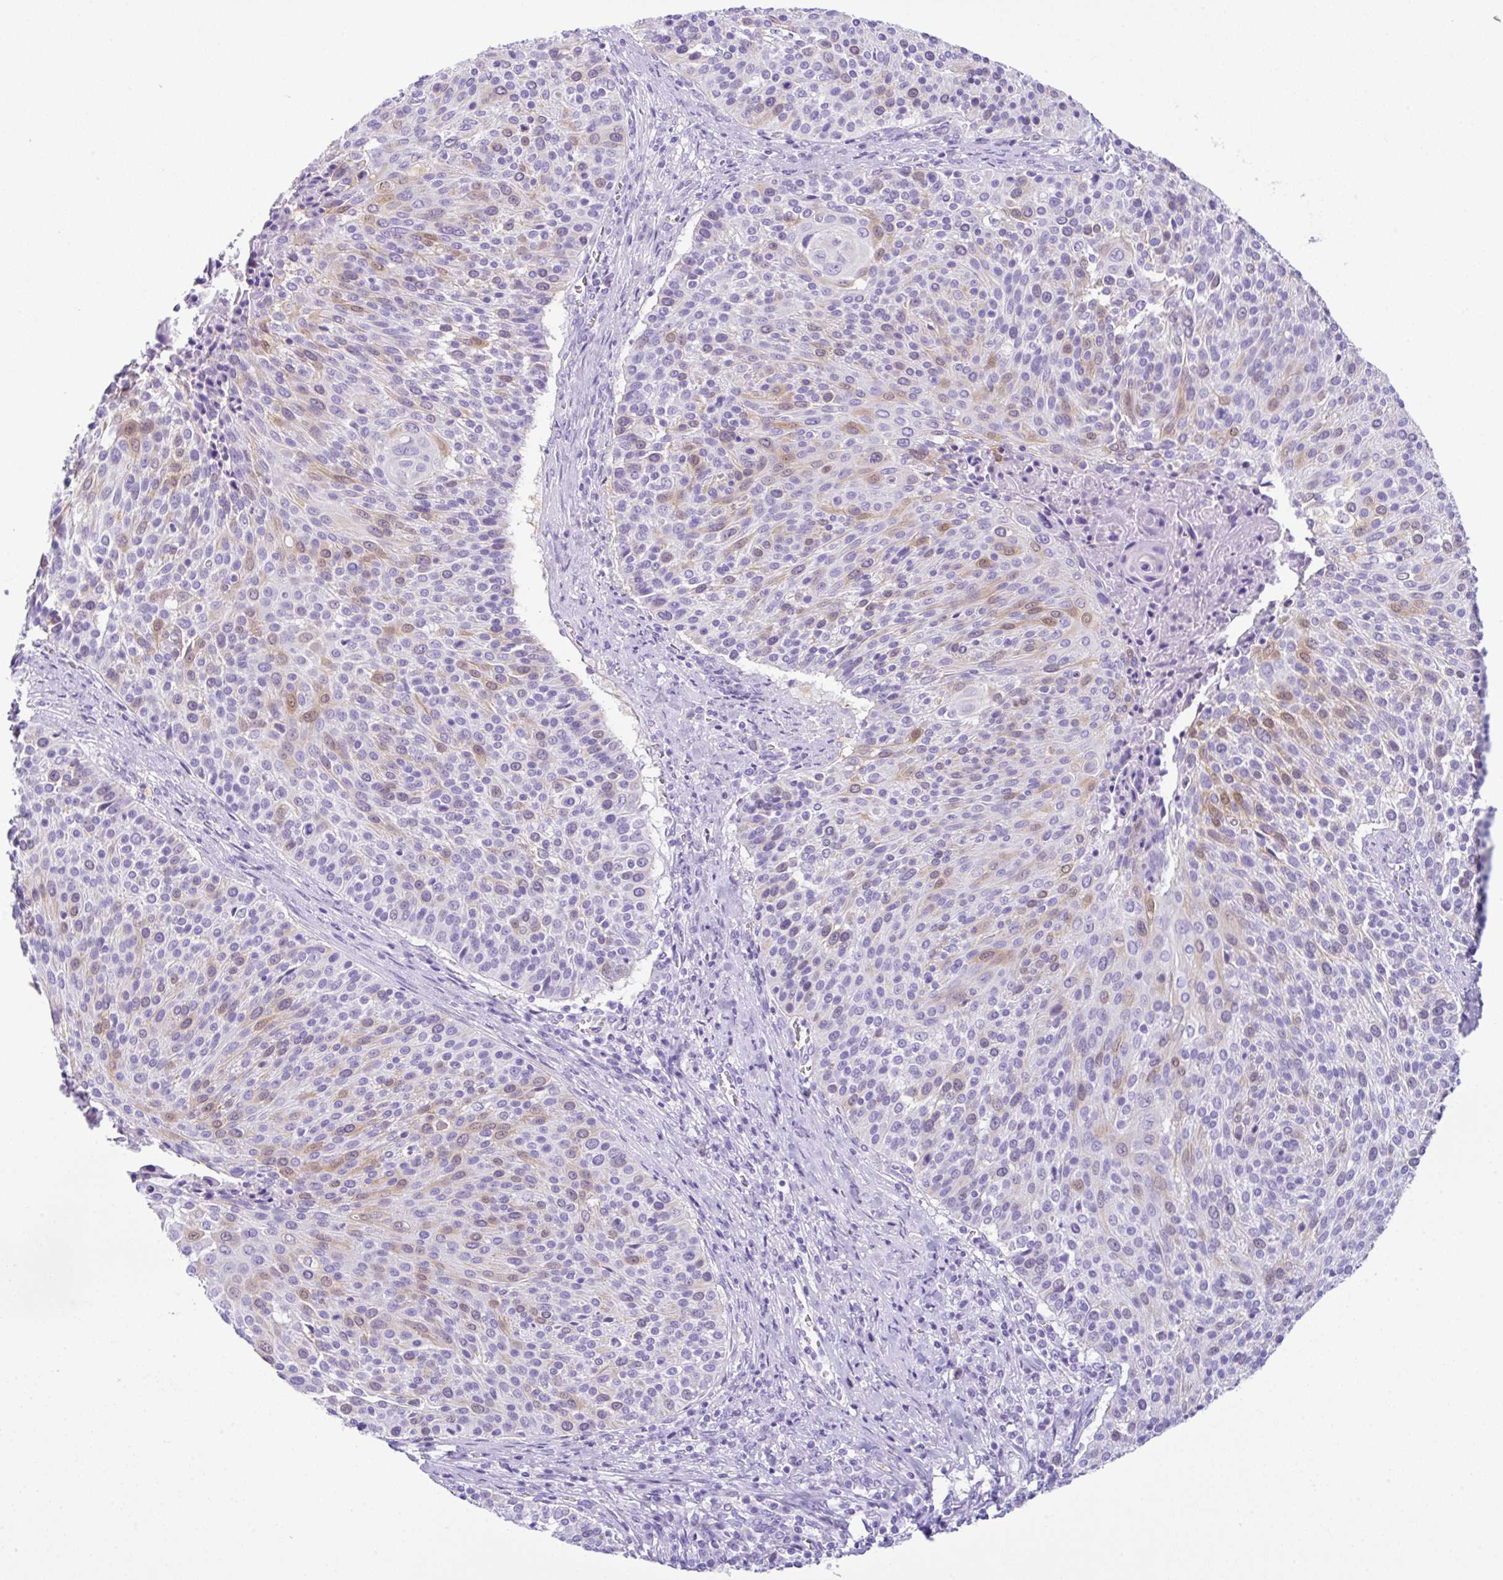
{"staining": {"intensity": "weak", "quantity": "<25%", "location": "nuclear"}, "tissue": "cervical cancer", "cell_type": "Tumor cells", "image_type": "cancer", "snomed": [{"axis": "morphology", "description": "Squamous cell carcinoma, NOS"}, {"axis": "topography", "description": "Cervix"}], "caption": "Cervical squamous cell carcinoma was stained to show a protein in brown. There is no significant positivity in tumor cells.", "gene": "RRM2", "patient": {"sex": "female", "age": 31}}